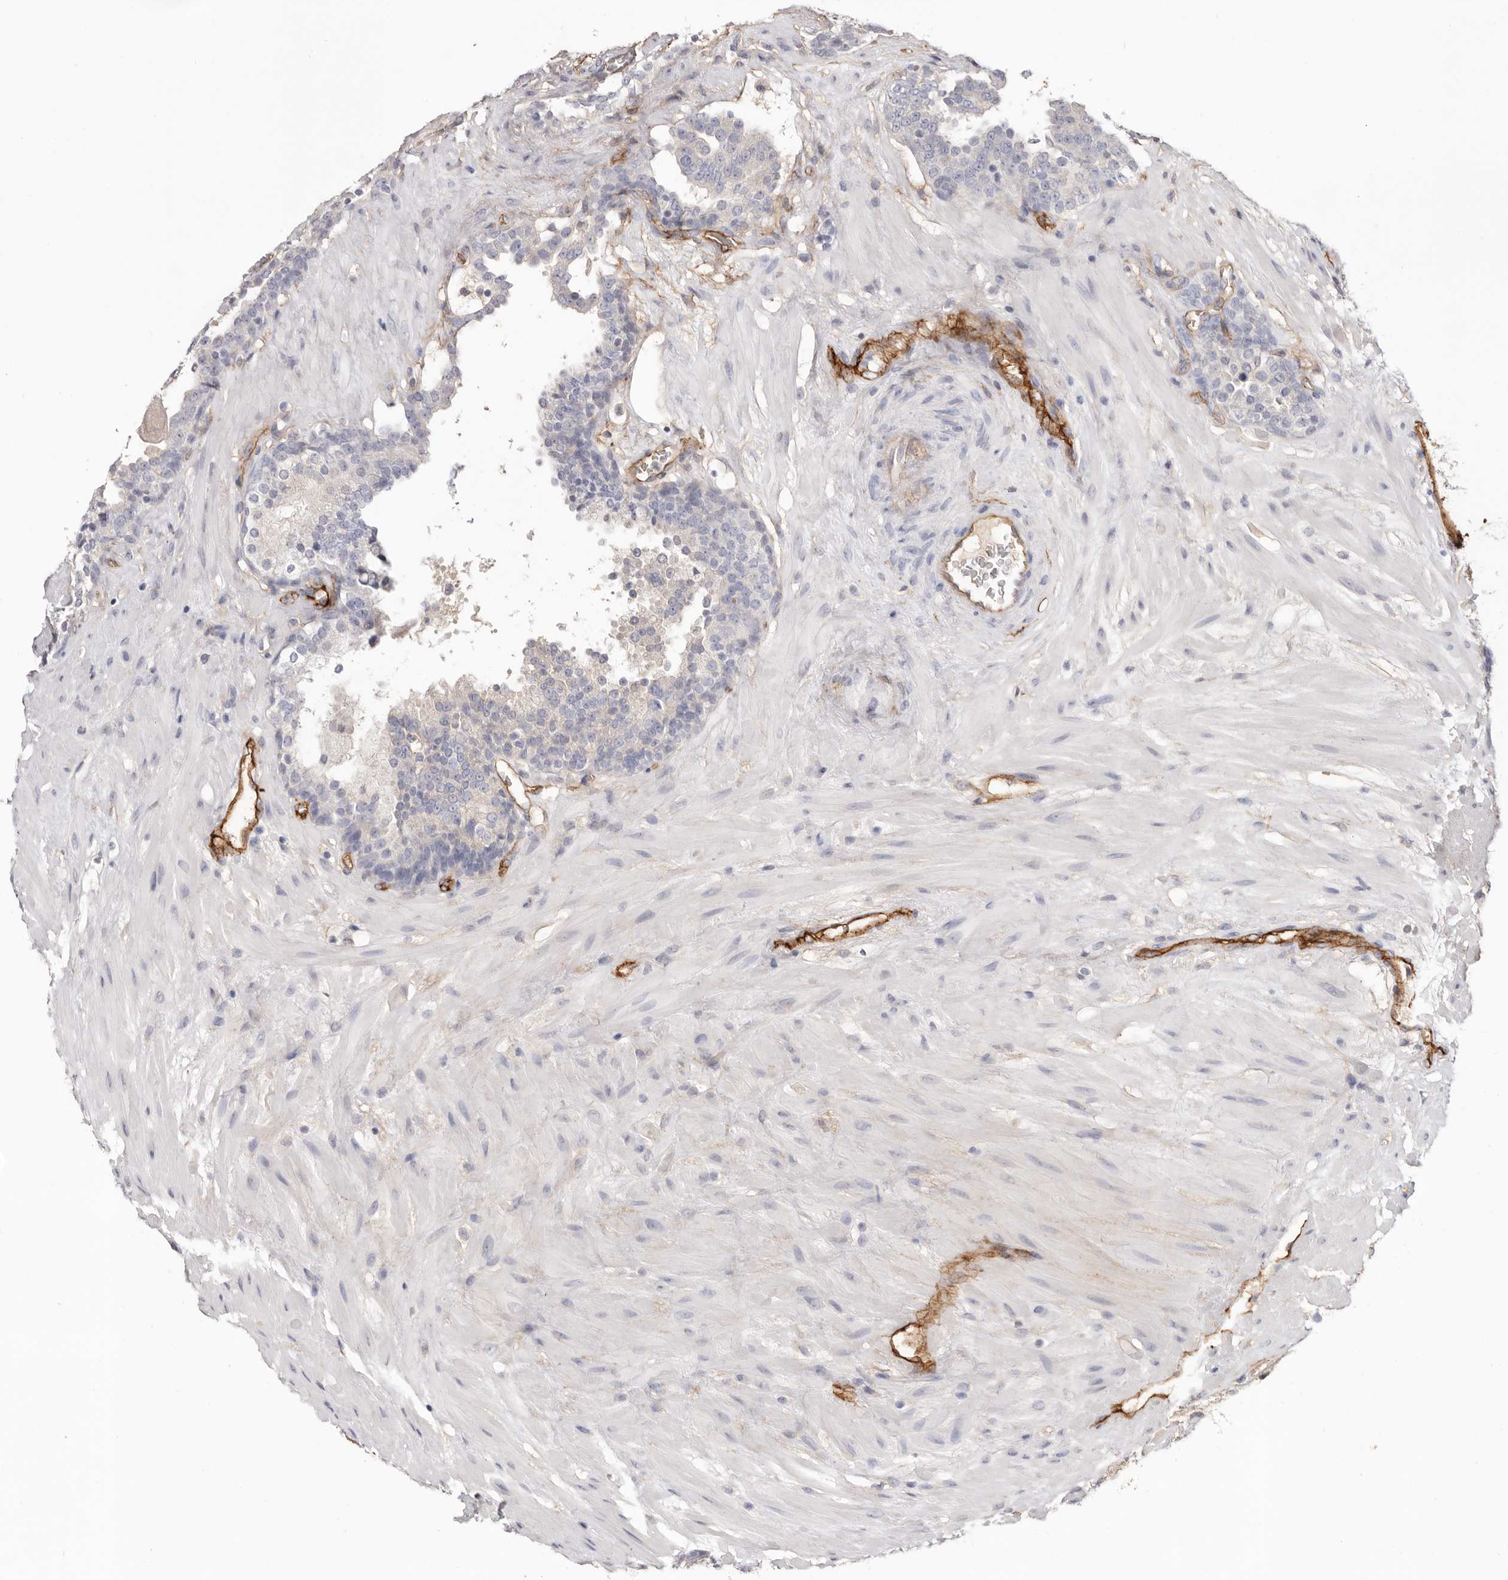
{"staining": {"intensity": "negative", "quantity": "none", "location": "none"}, "tissue": "prostate cancer", "cell_type": "Tumor cells", "image_type": "cancer", "snomed": [{"axis": "morphology", "description": "Adenocarcinoma, High grade"}, {"axis": "topography", "description": "Prostate"}], "caption": "The image demonstrates no staining of tumor cells in prostate cancer (adenocarcinoma (high-grade)).", "gene": "LRRC66", "patient": {"sex": "male", "age": 56}}